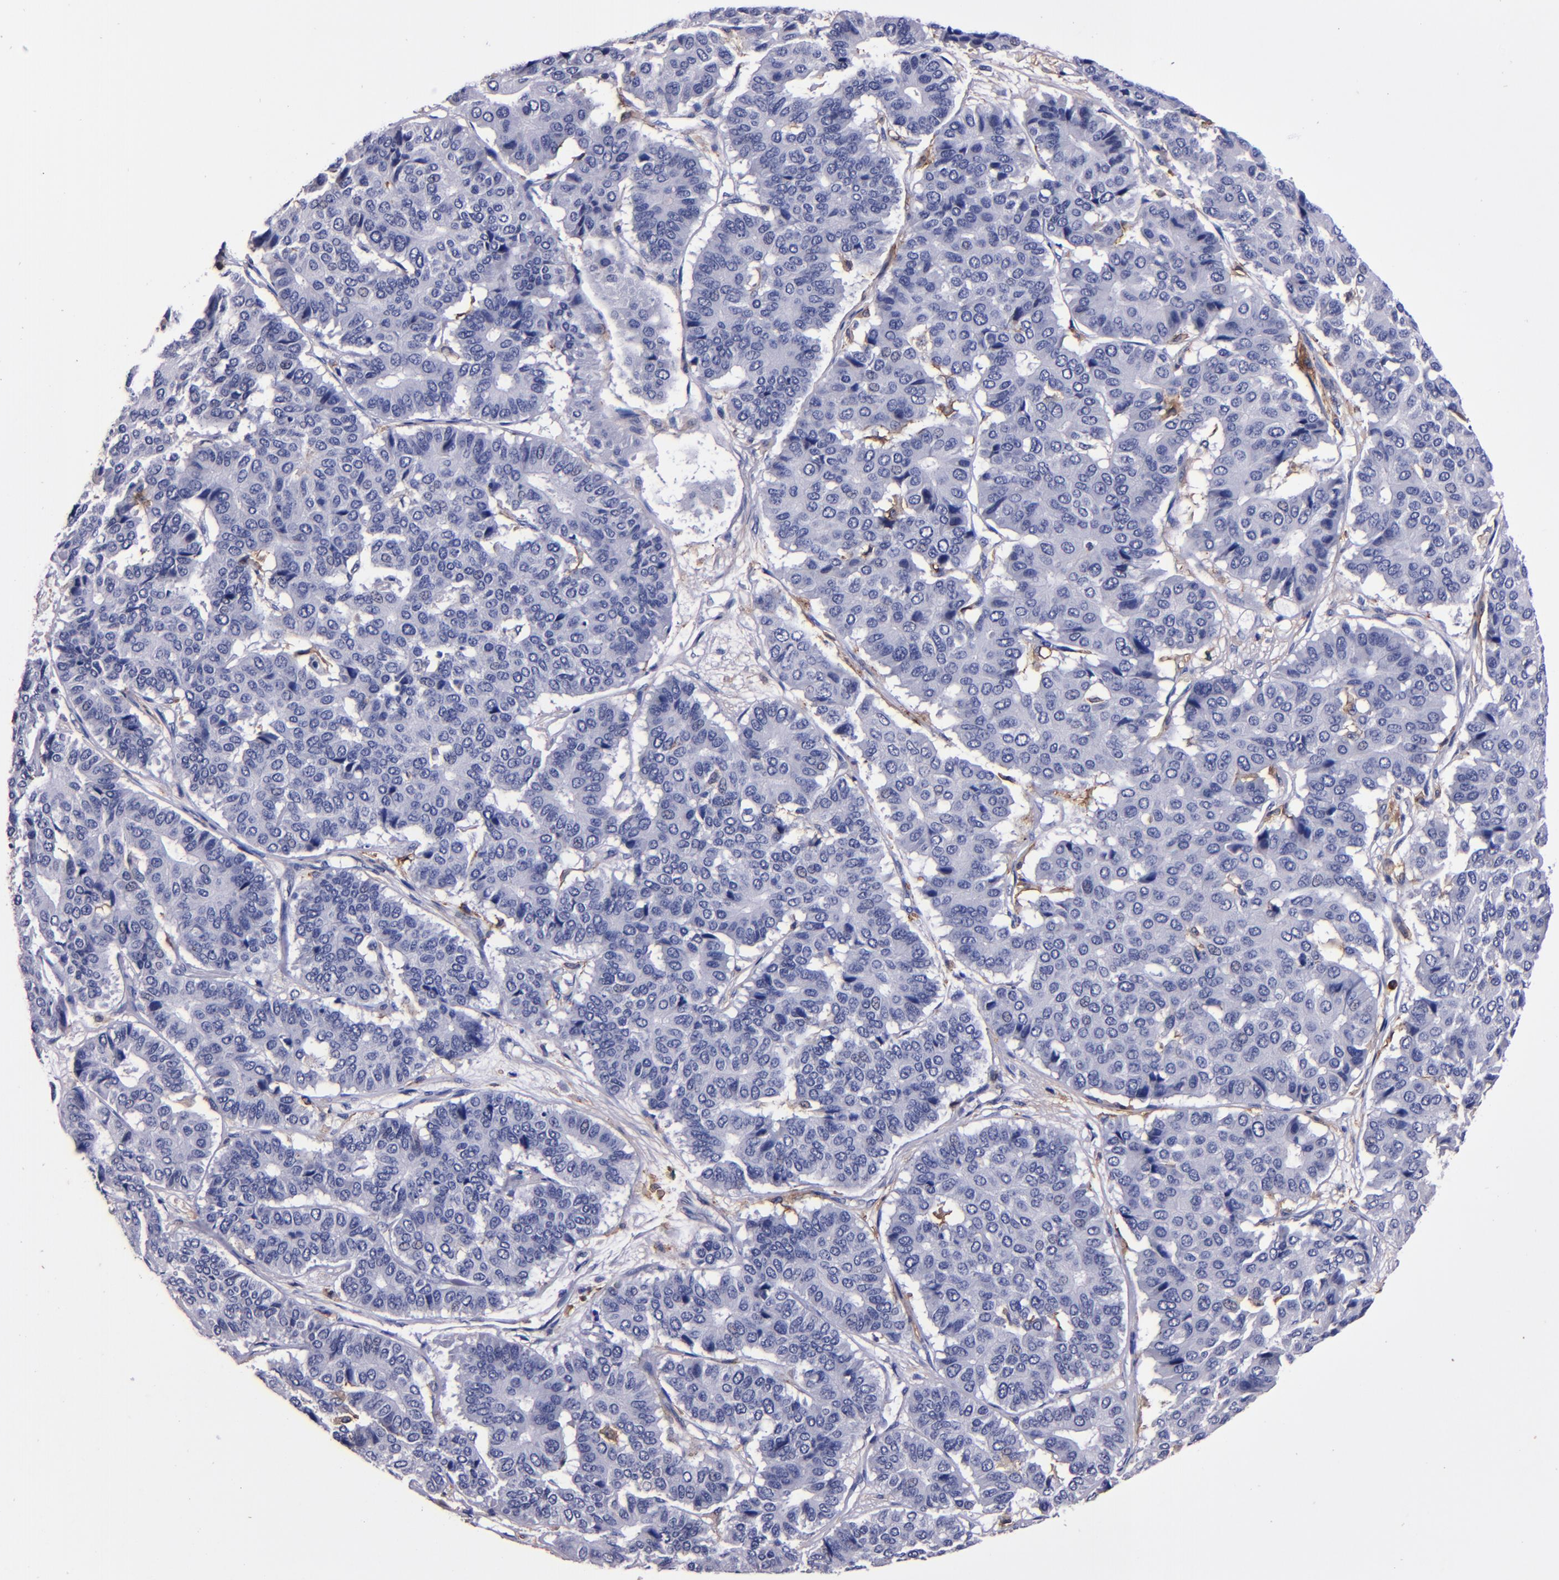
{"staining": {"intensity": "negative", "quantity": "none", "location": "none"}, "tissue": "pancreatic cancer", "cell_type": "Tumor cells", "image_type": "cancer", "snomed": [{"axis": "morphology", "description": "Adenocarcinoma, NOS"}, {"axis": "topography", "description": "Pancreas"}], "caption": "Immunohistochemistry (IHC) of pancreatic adenocarcinoma displays no expression in tumor cells. (DAB immunohistochemistry (IHC) visualized using brightfield microscopy, high magnification).", "gene": "SIRPA", "patient": {"sex": "male", "age": 50}}